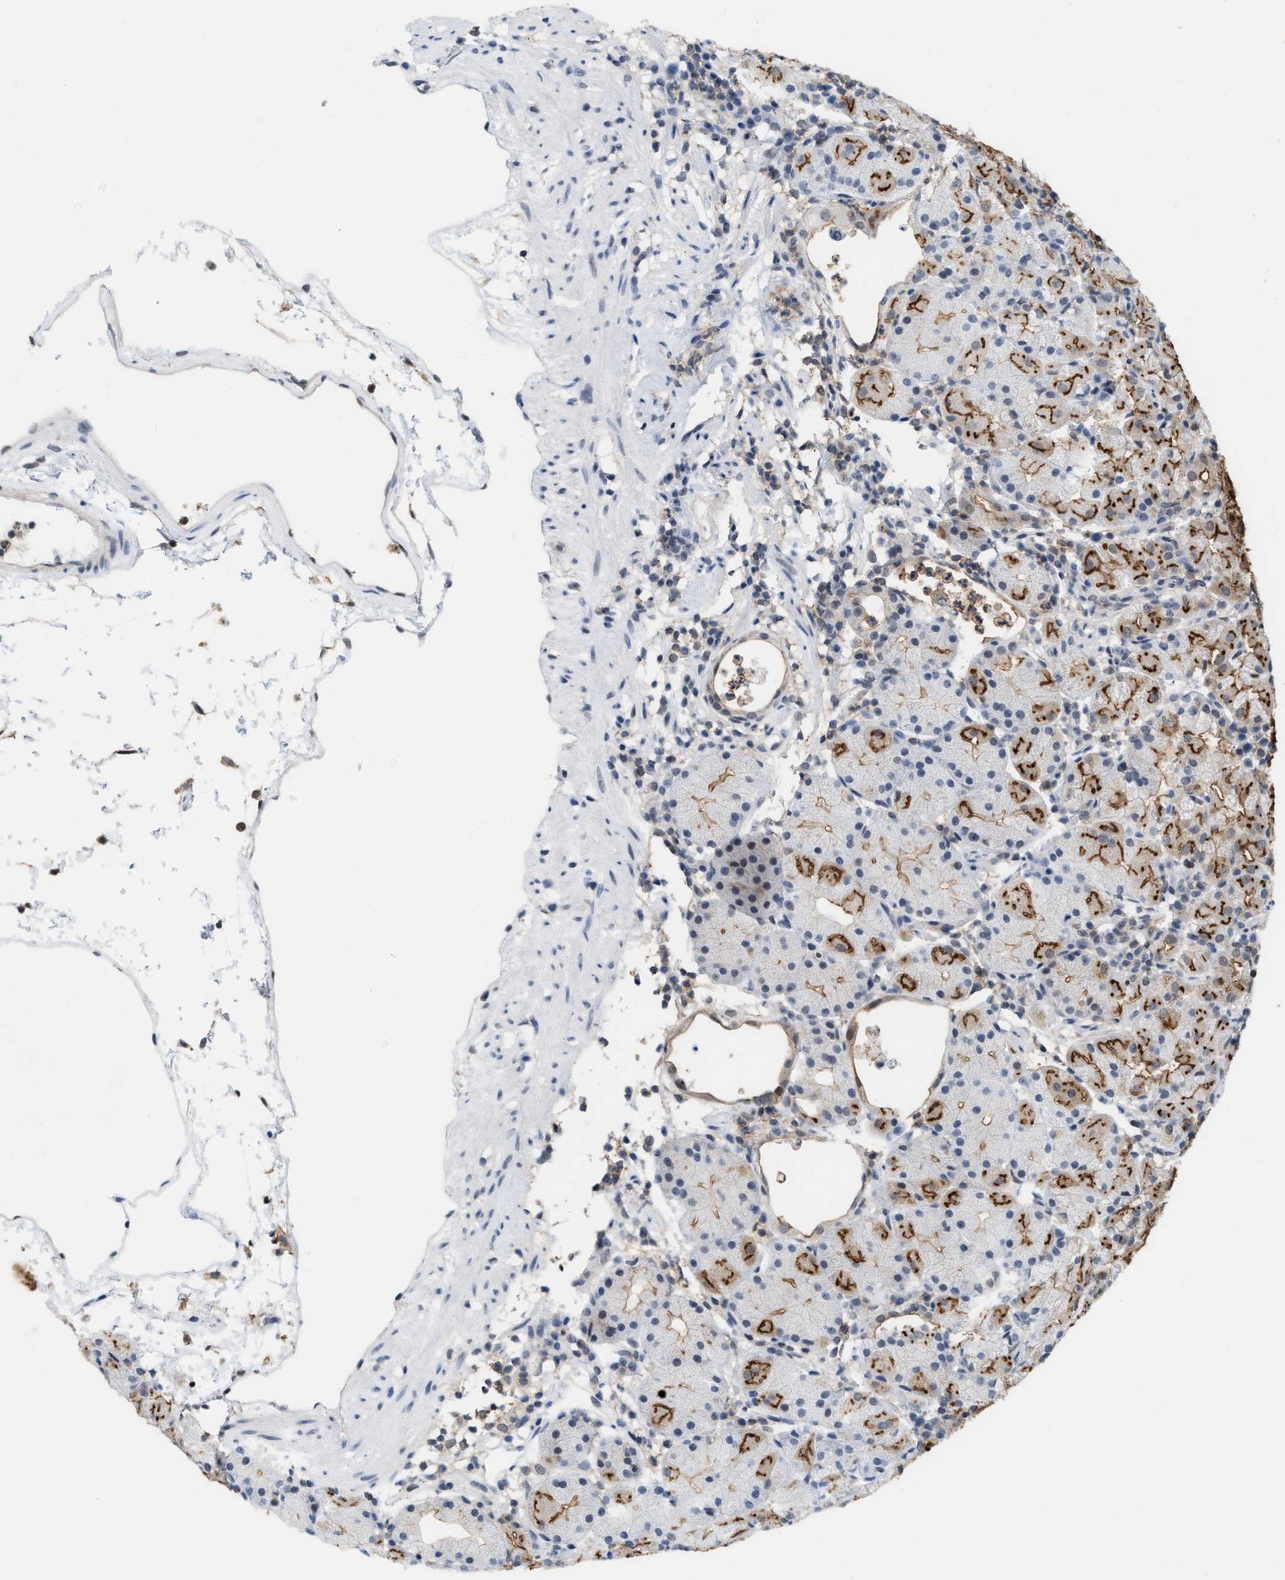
{"staining": {"intensity": "strong", "quantity": "25%-75%", "location": "cytoplasmic/membranous"}, "tissue": "stomach", "cell_type": "Glandular cells", "image_type": "normal", "snomed": [{"axis": "morphology", "description": "Normal tissue, NOS"}, {"axis": "topography", "description": "Stomach"}, {"axis": "topography", "description": "Stomach, lower"}], "caption": "Strong cytoplasmic/membranous staining is present in approximately 25%-75% of glandular cells in normal stomach. The staining is performed using DAB (3,3'-diaminobenzidine) brown chromogen to label protein expression. The nuclei are counter-stained blue using hematoxylin.", "gene": "BAIAP2L1", "patient": {"sex": "female", "age": 75}}